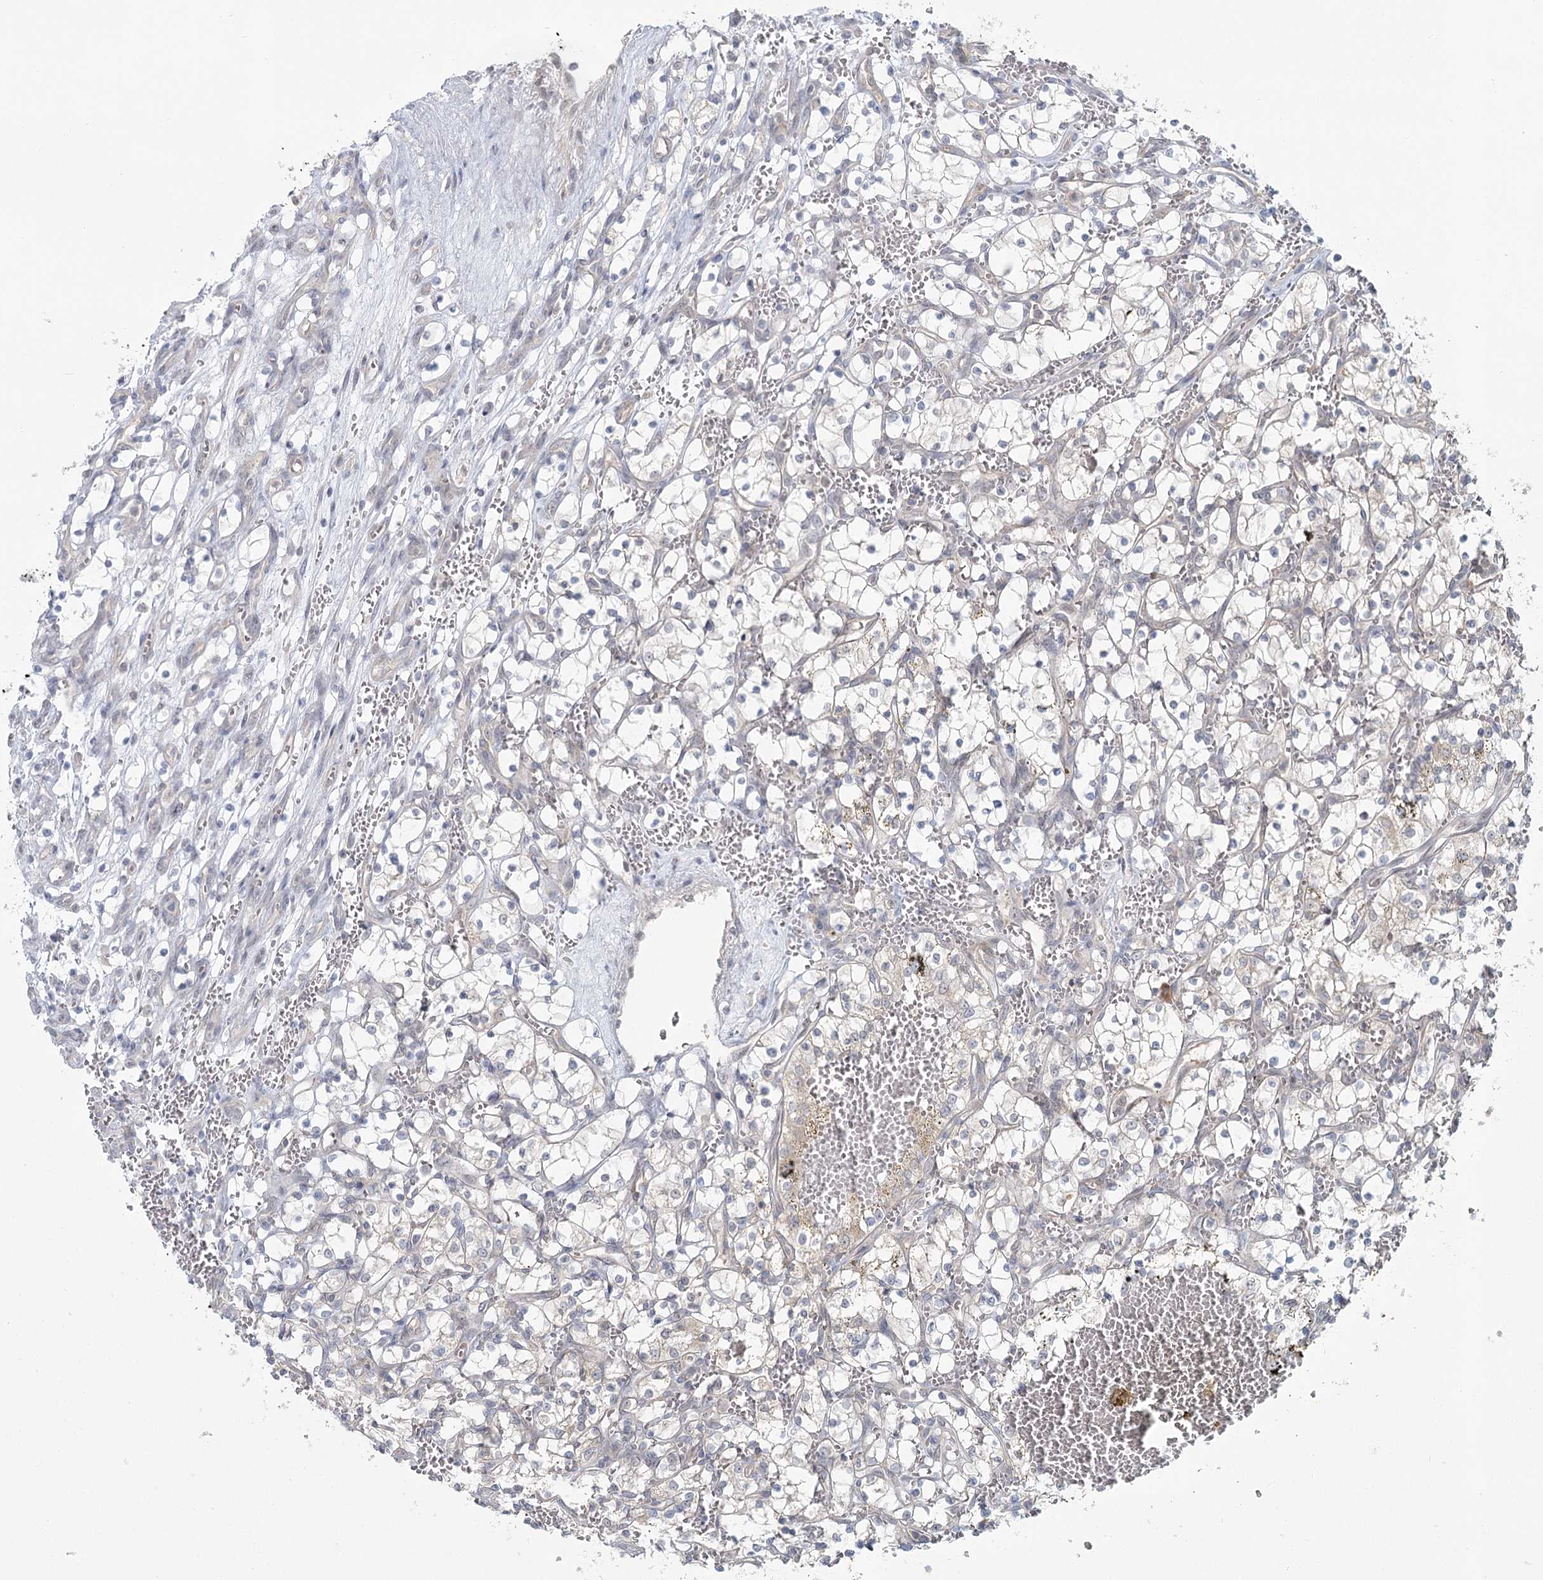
{"staining": {"intensity": "negative", "quantity": "none", "location": "none"}, "tissue": "renal cancer", "cell_type": "Tumor cells", "image_type": "cancer", "snomed": [{"axis": "morphology", "description": "Adenocarcinoma, NOS"}, {"axis": "topography", "description": "Kidney"}], "caption": "Tumor cells show no significant staining in renal adenocarcinoma.", "gene": "THNSL1", "patient": {"sex": "female", "age": 69}}